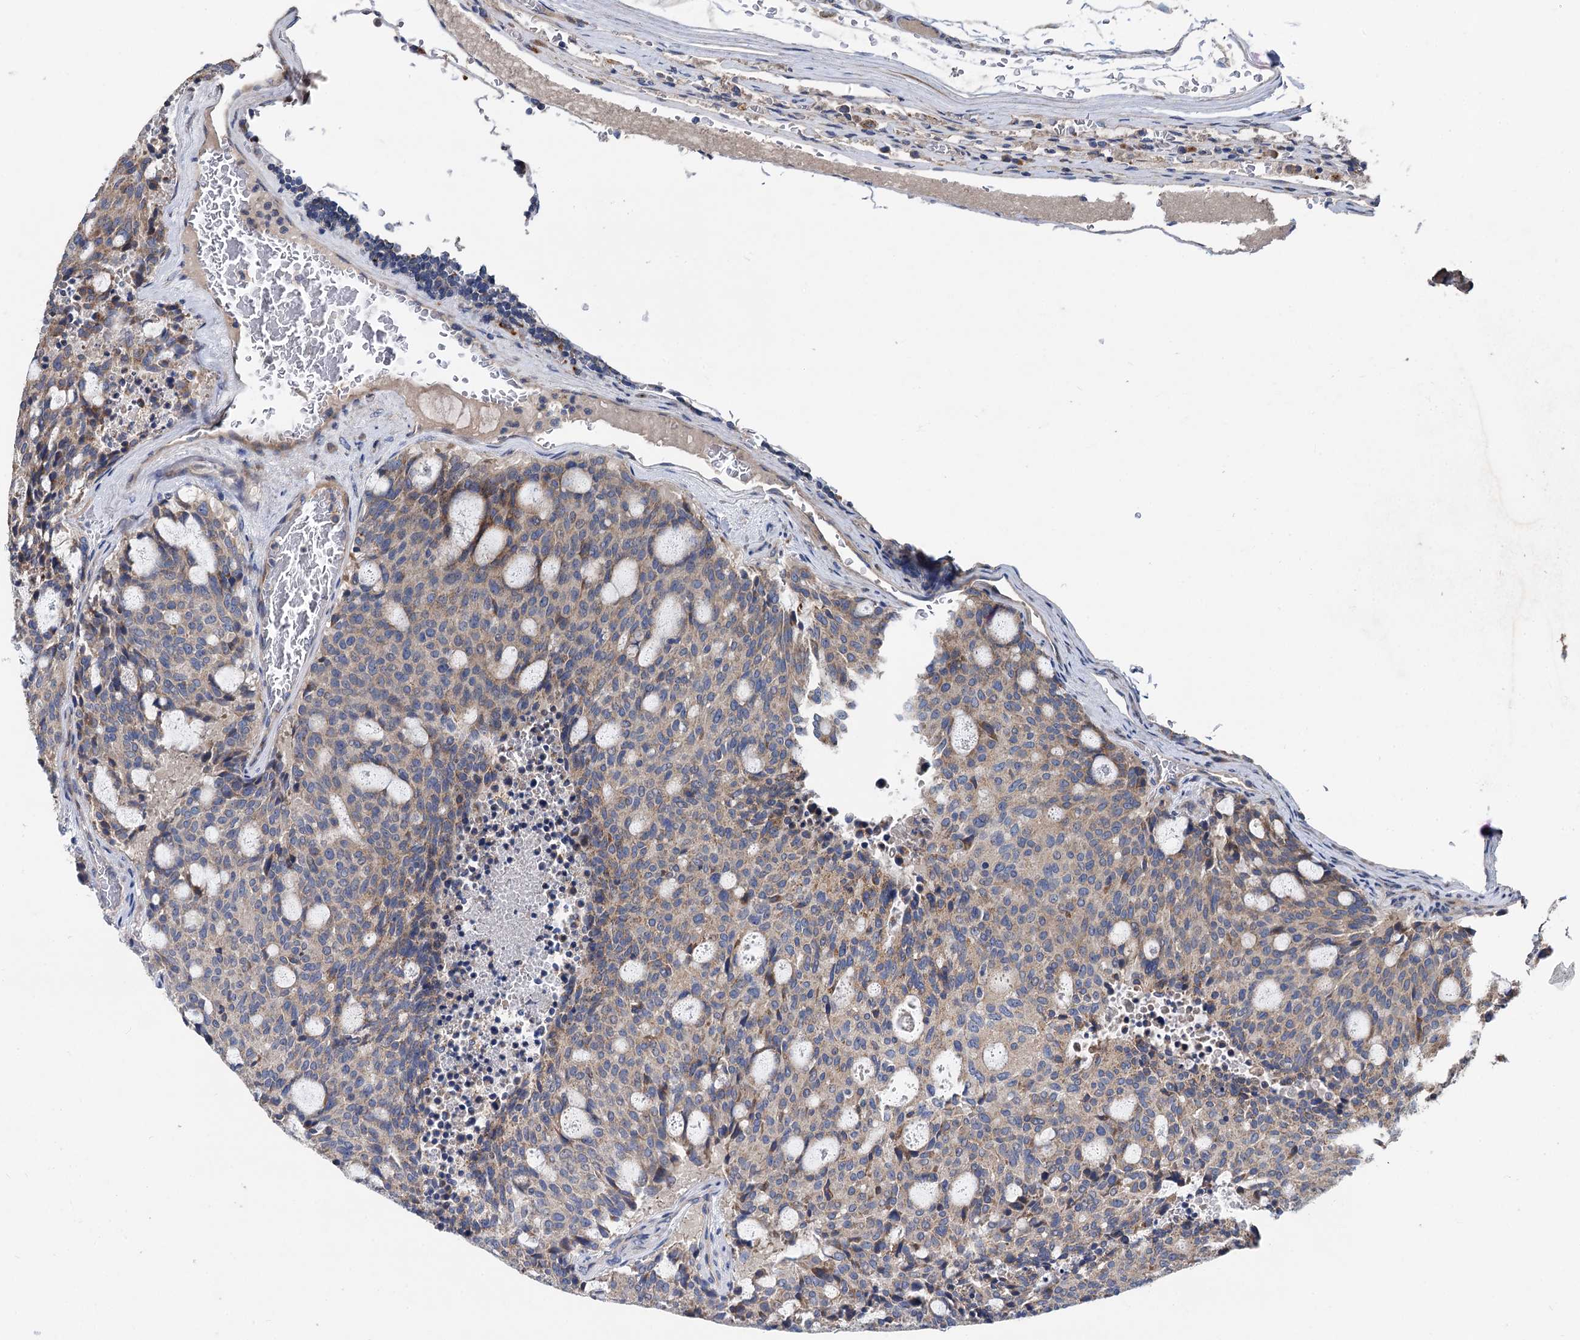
{"staining": {"intensity": "weak", "quantity": "25%-75%", "location": "cytoplasmic/membranous"}, "tissue": "carcinoid", "cell_type": "Tumor cells", "image_type": "cancer", "snomed": [{"axis": "morphology", "description": "Carcinoid, malignant, NOS"}, {"axis": "topography", "description": "Pancreas"}], "caption": "Immunohistochemistry (IHC) staining of carcinoid, which displays low levels of weak cytoplasmic/membranous expression in about 25%-75% of tumor cells indicating weak cytoplasmic/membranous protein positivity. The staining was performed using DAB (brown) for protein detection and nuclei were counterstained in hematoxylin (blue).", "gene": "SPRYD3", "patient": {"sex": "female", "age": 54}}